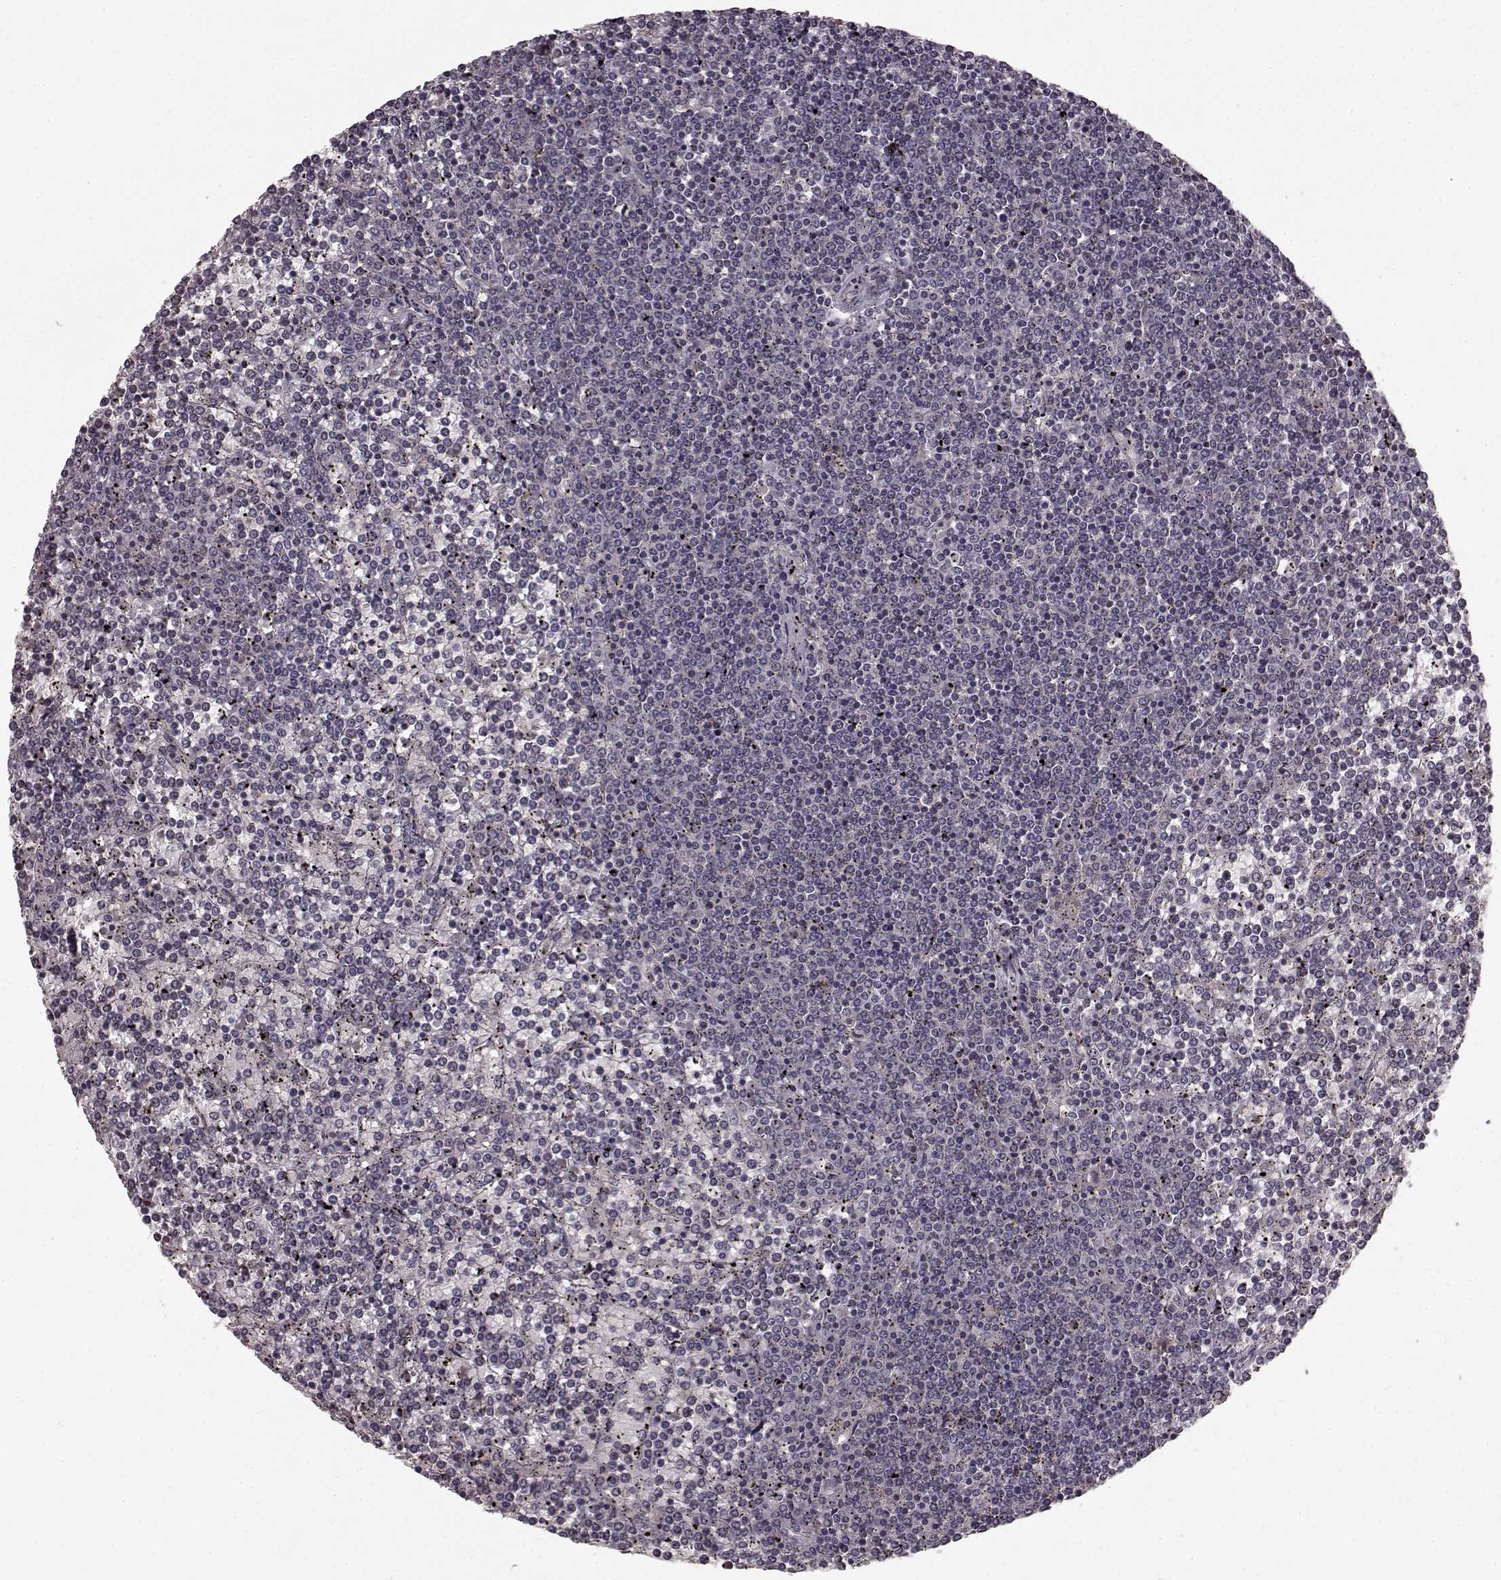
{"staining": {"intensity": "negative", "quantity": "none", "location": "none"}, "tissue": "lymphoma", "cell_type": "Tumor cells", "image_type": "cancer", "snomed": [{"axis": "morphology", "description": "Malignant lymphoma, non-Hodgkin's type, Low grade"}, {"axis": "topography", "description": "Spleen"}], "caption": "A photomicrograph of lymphoma stained for a protein exhibits no brown staining in tumor cells. (Brightfield microscopy of DAB immunohistochemistry at high magnification).", "gene": "SLC22A18", "patient": {"sex": "female", "age": 19}}